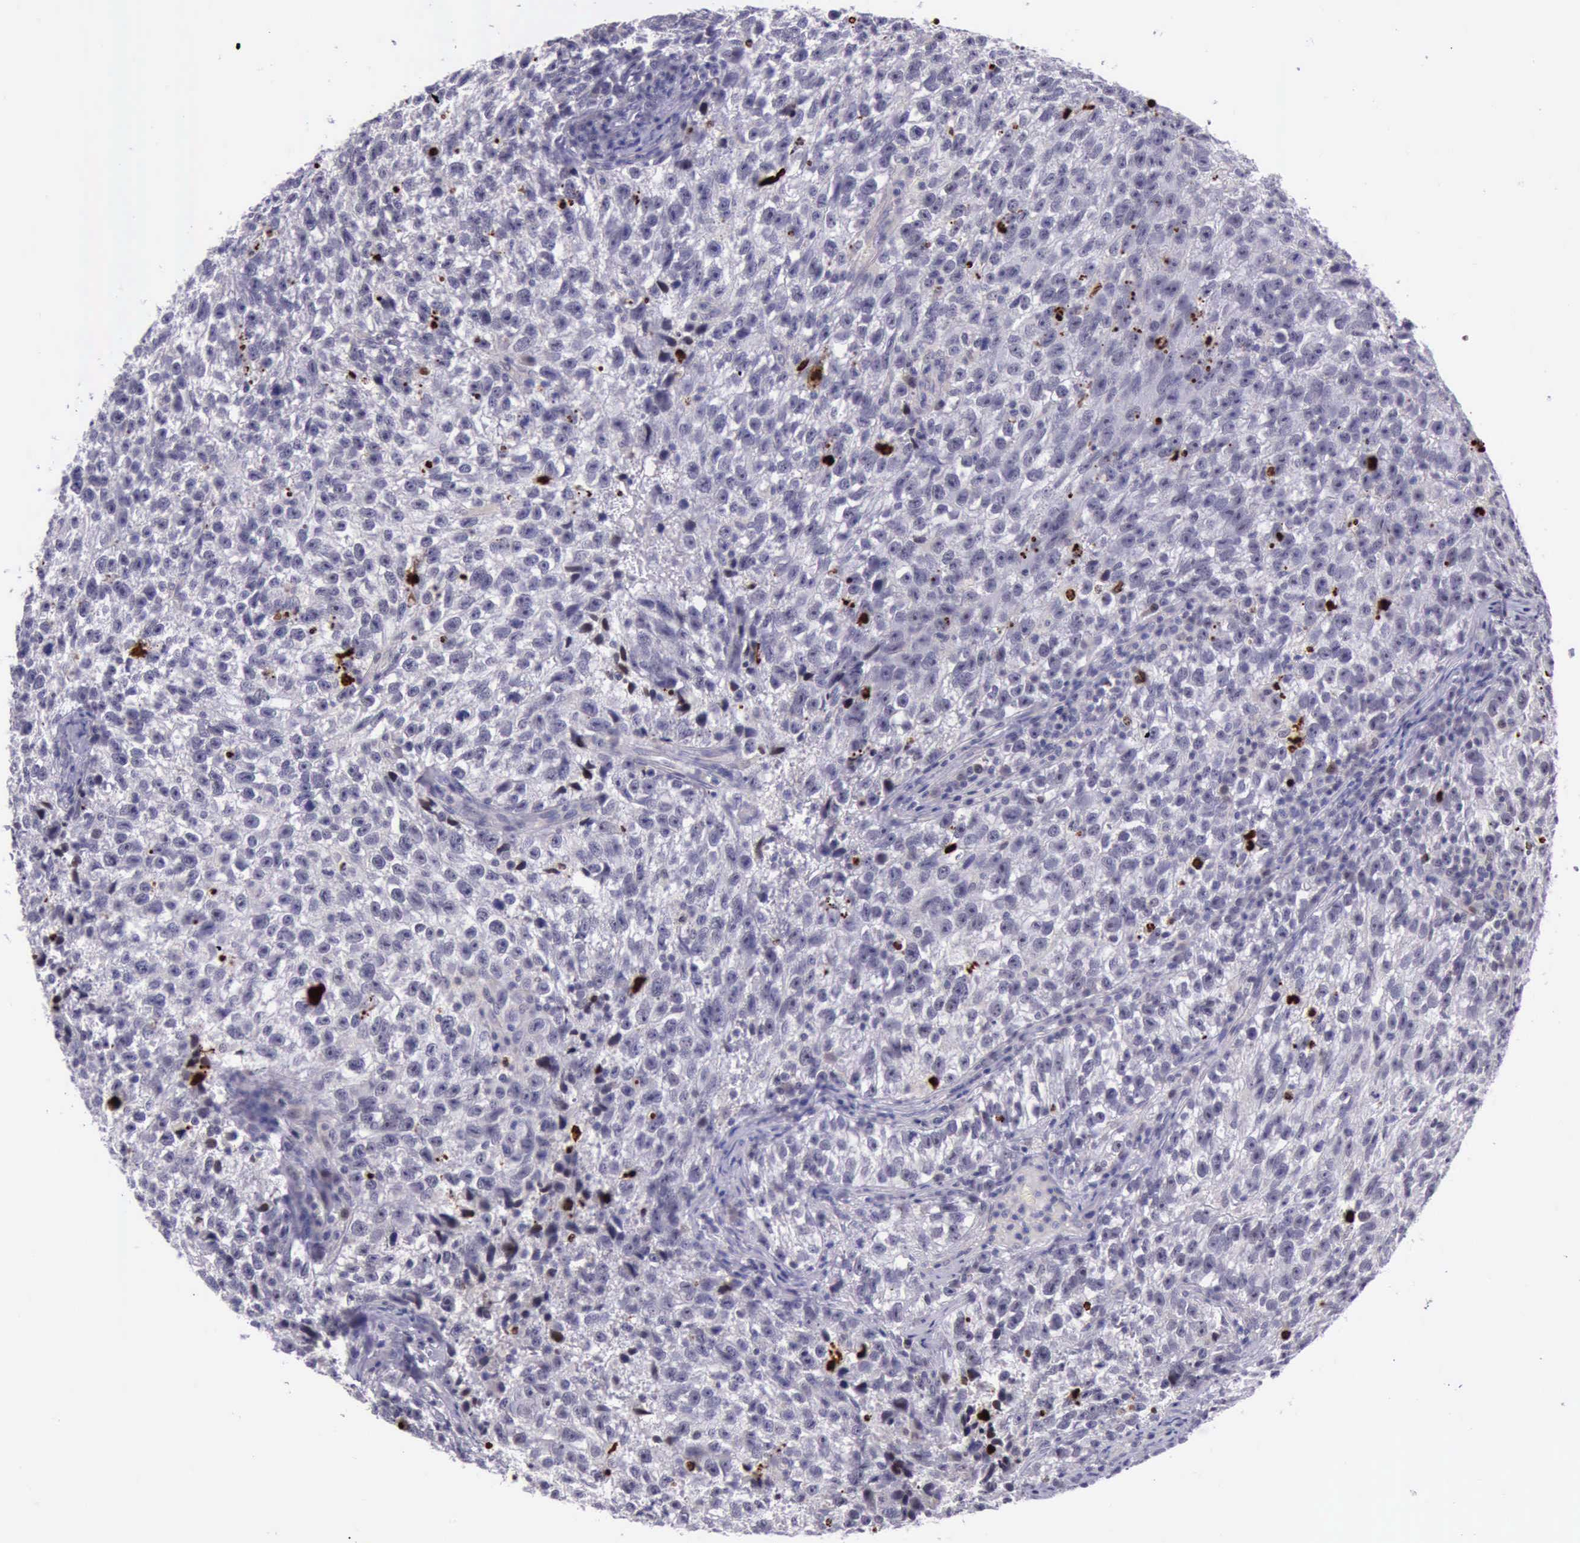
{"staining": {"intensity": "strong", "quantity": "<25%", "location": "nuclear"}, "tissue": "testis cancer", "cell_type": "Tumor cells", "image_type": "cancer", "snomed": [{"axis": "morphology", "description": "Seminoma, NOS"}, {"axis": "topography", "description": "Testis"}], "caption": "Tumor cells demonstrate medium levels of strong nuclear positivity in approximately <25% of cells in human seminoma (testis).", "gene": "PARP1", "patient": {"sex": "male", "age": 38}}